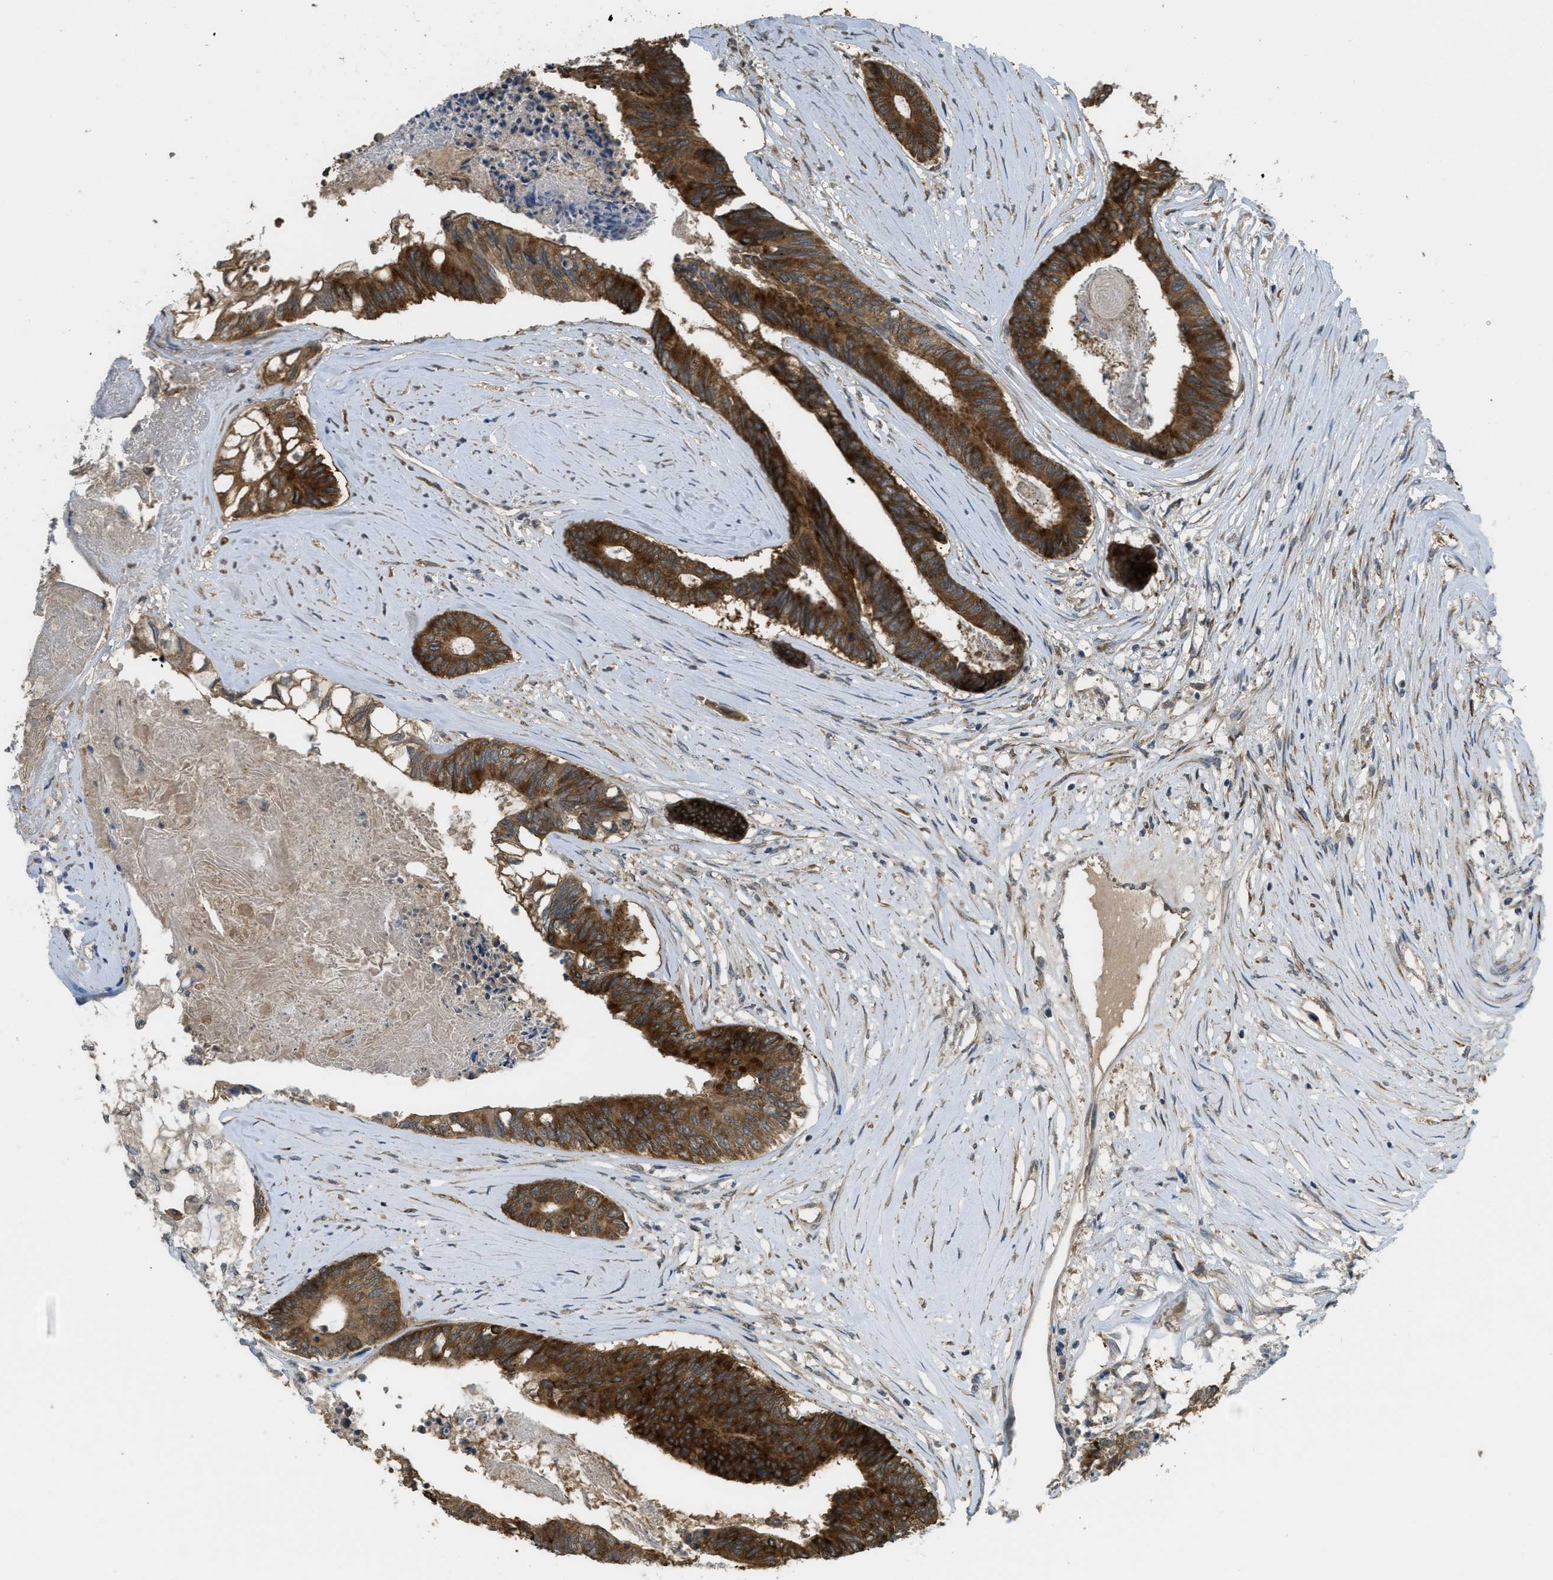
{"staining": {"intensity": "strong", "quantity": ">75%", "location": "cytoplasmic/membranous"}, "tissue": "colorectal cancer", "cell_type": "Tumor cells", "image_type": "cancer", "snomed": [{"axis": "morphology", "description": "Adenocarcinoma, NOS"}, {"axis": "topography", "description": "Rectum"}], "caption": "Protein expression analysis of human colorectal cancer (adenocarcinoma) reveals strong cytoplasmic/membranous expression in about >75% of tumor cells.", "gene": "IGF2BP2", "patient": {"sex": "male", "age": 63}}